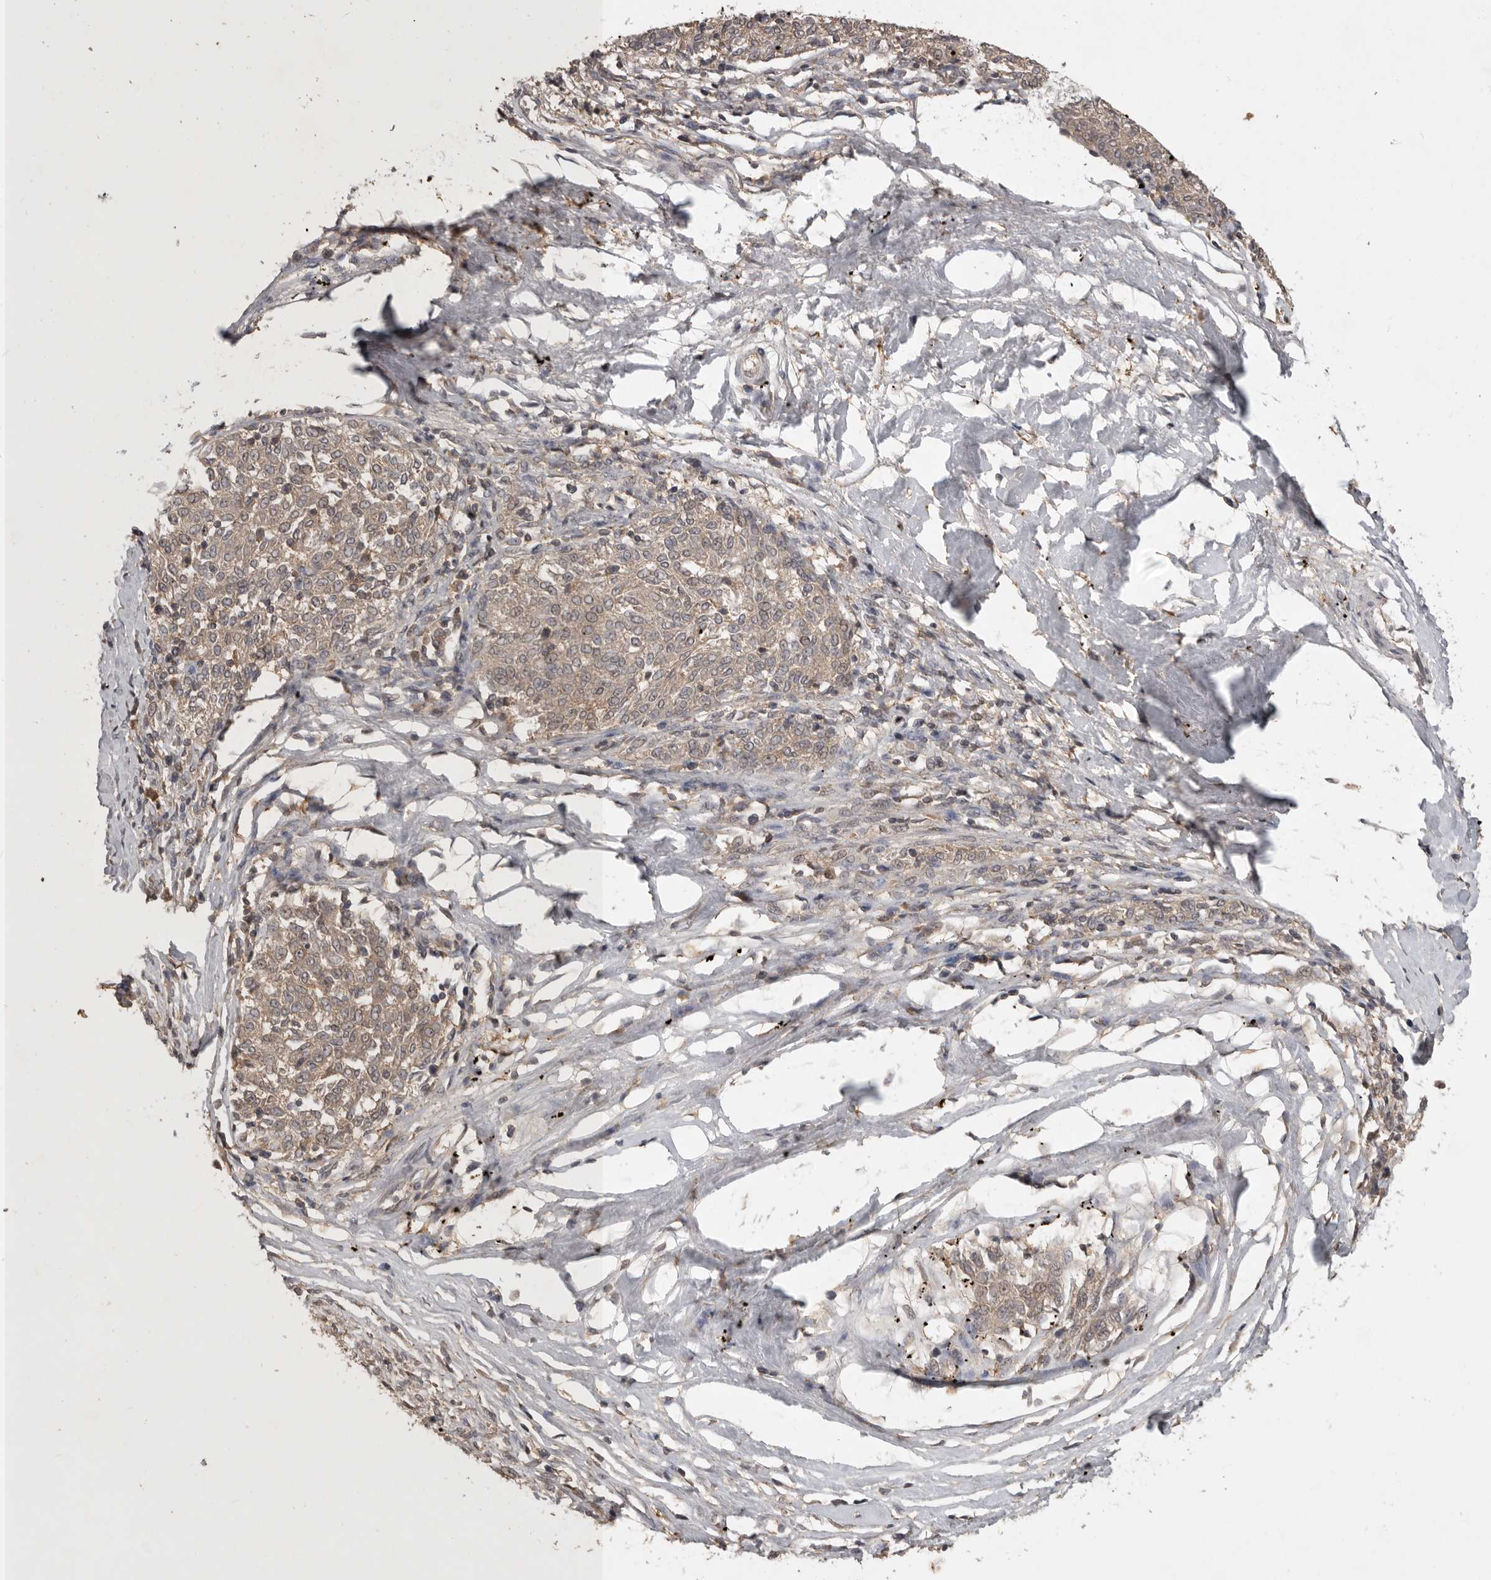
{"staining": {"intensity": "weak", "quantity": ">75%", "location": "cytoplasmic/membranous"}, "tissue": "melanoma", "cell_type": "Tumor cells", "image_type": "cancer", "snomed": [{"axis": "morphology", "description": "Malignant melanoma, NOS"}, {"axis": "topography", "description": "Skin"}], "caption": "This histopathology image reveals immunohistochemistry staining of human melanoma, with low weak cytoplasmic/membranous expression in about >75% of tumor cells.", "gene": "ADAMTS4", "patient": {"sex": "female", "age": 72}}